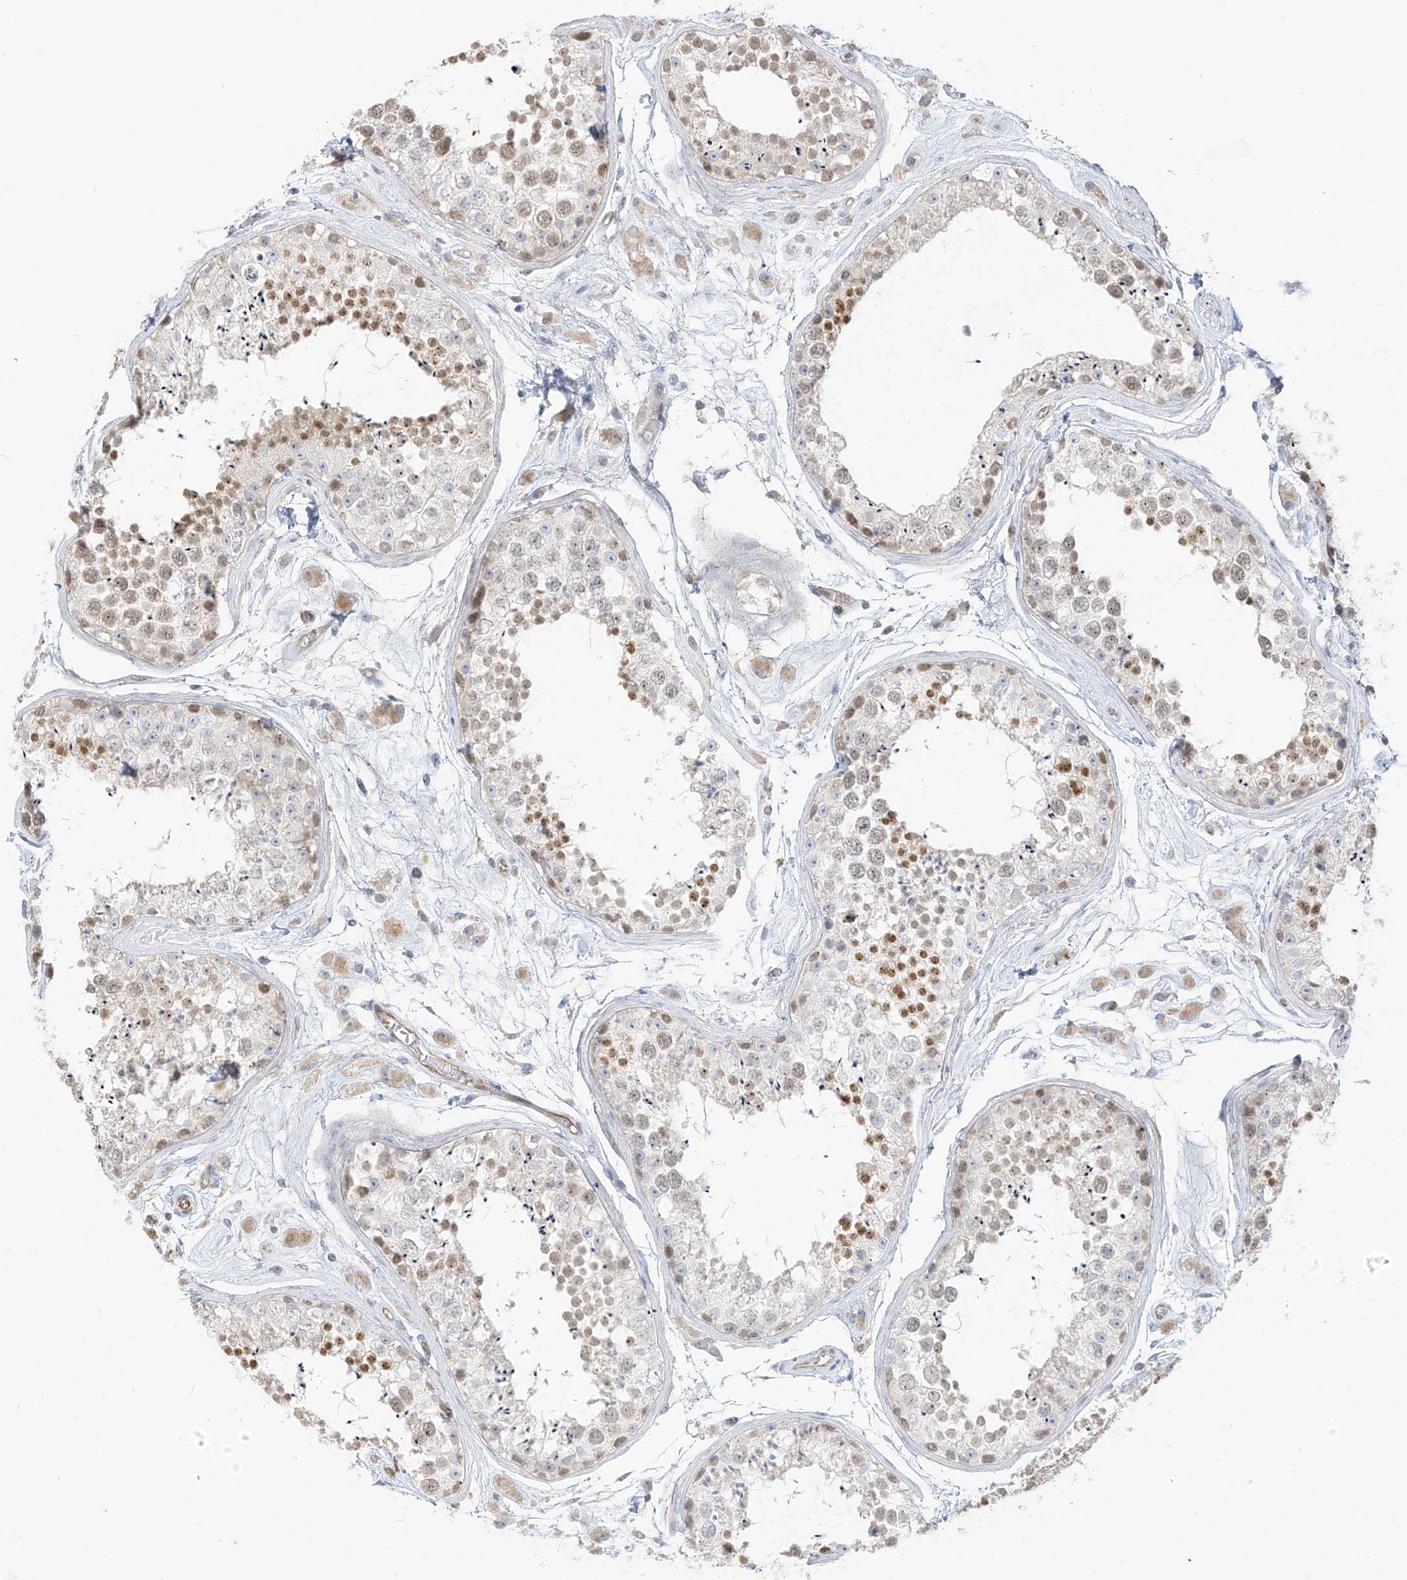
{"staining": {"intensity": "moderate", "quantity": "25%-75%", "location": "nuclear"}, "tissue": "testis", "cell_type": "Cells in seminiferous ducts", "image_type": "normal", "snomed": [{"axis": "morphology", "description": "Normal tissue, NOS"}, {"axis": "topography", "description": "Testis"}], "caption": "A brown stain shows moderate nuclear staining of a protein in cells in seminiferous ducts of normal testis.", "gene": "C2orf42", "patient": {"sex": "male", "age": 25}}